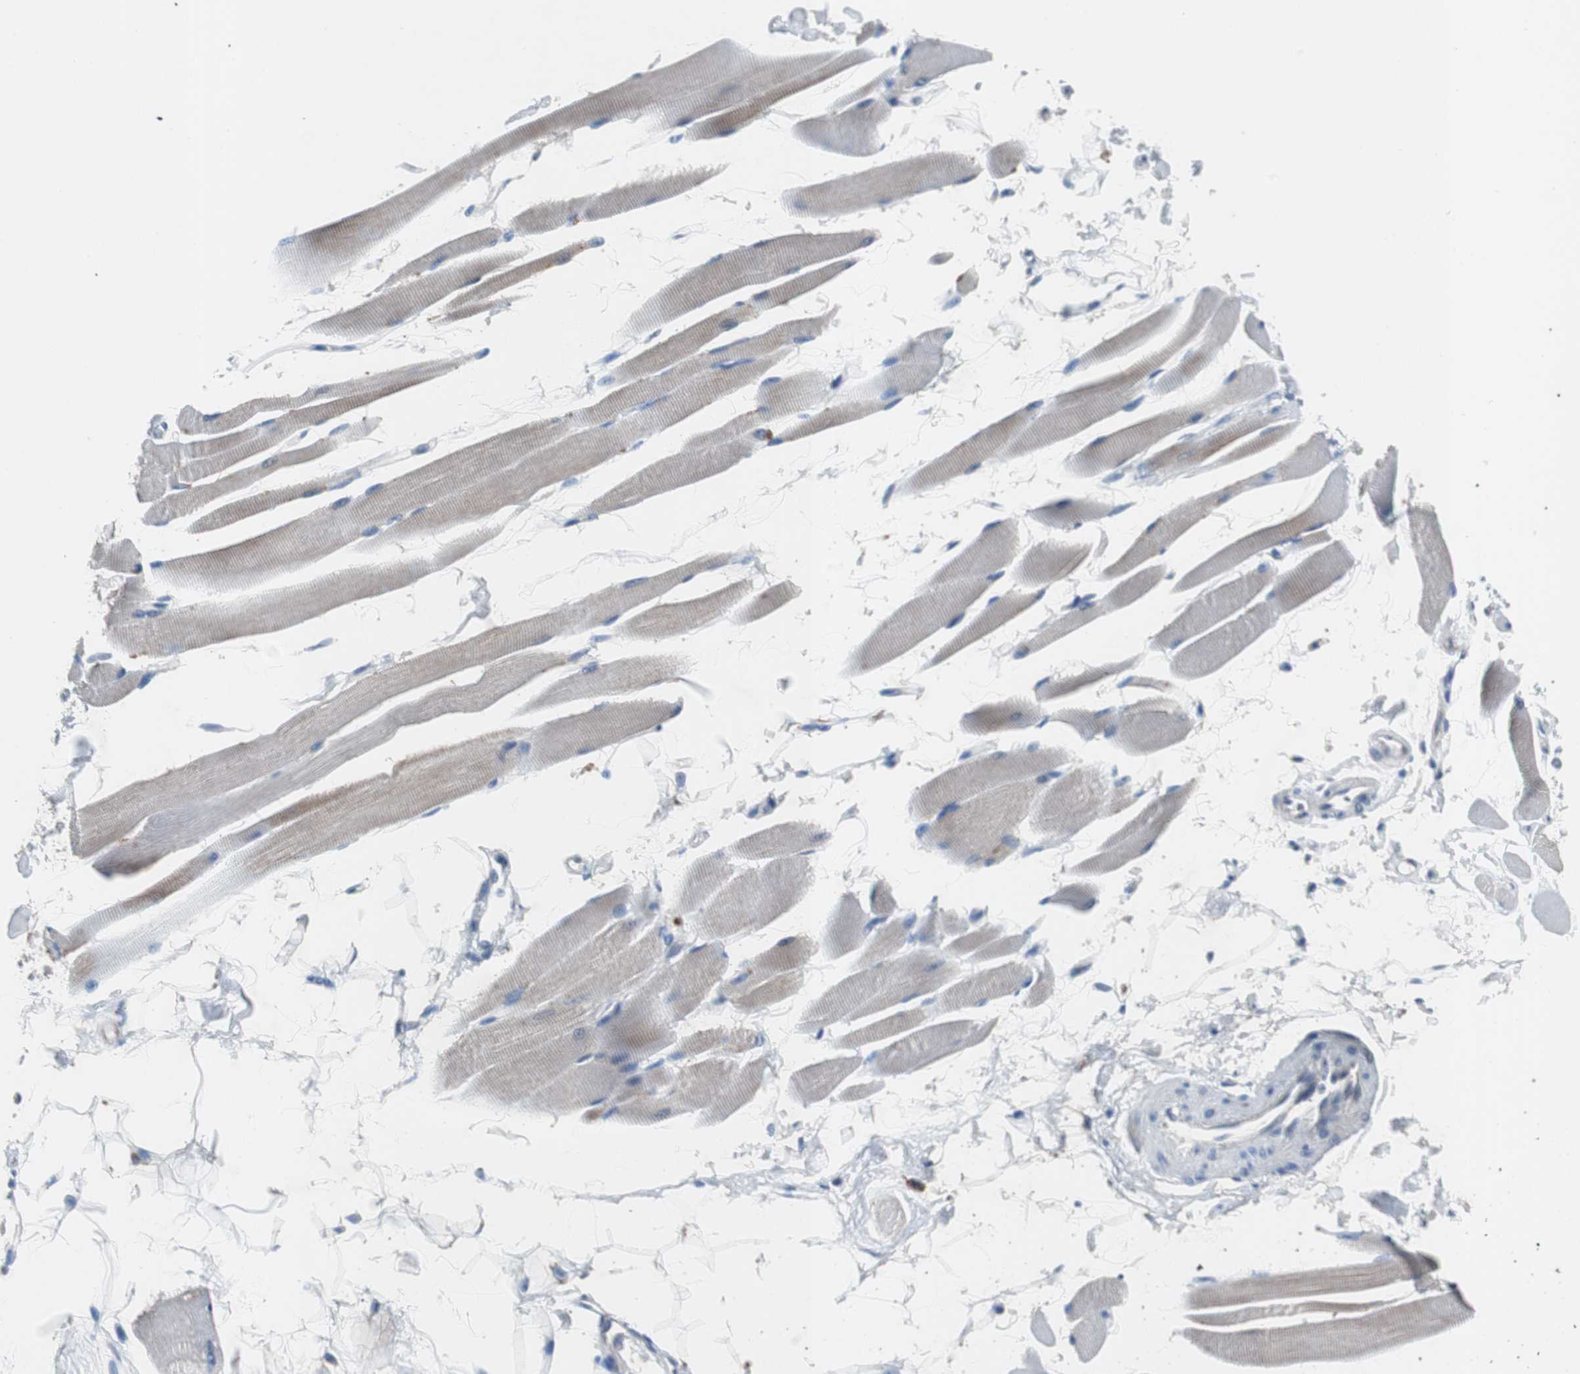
{"staining": {"intensity": "negative", "quantity": "none", "location": "none"}, "tissue": "skeletal muscle", "cell_type": "Myocytes", "image_type": "normal", "snomed": [{"axis": "morphology", "description": "Normal tissue, NOS"}, {"axis": "topography", "description": "Skeletal muscle"}, {"axis": "topography", "description": "Peripheral nerve tissue"}], "caption": "Immunohistochemical staining of normal human skeletal muscle shows no significant expression in myocytes. Nuclei are stained in blue.", "gene": "PITRM1", "patient": {"sex": "female", "age": 84}}